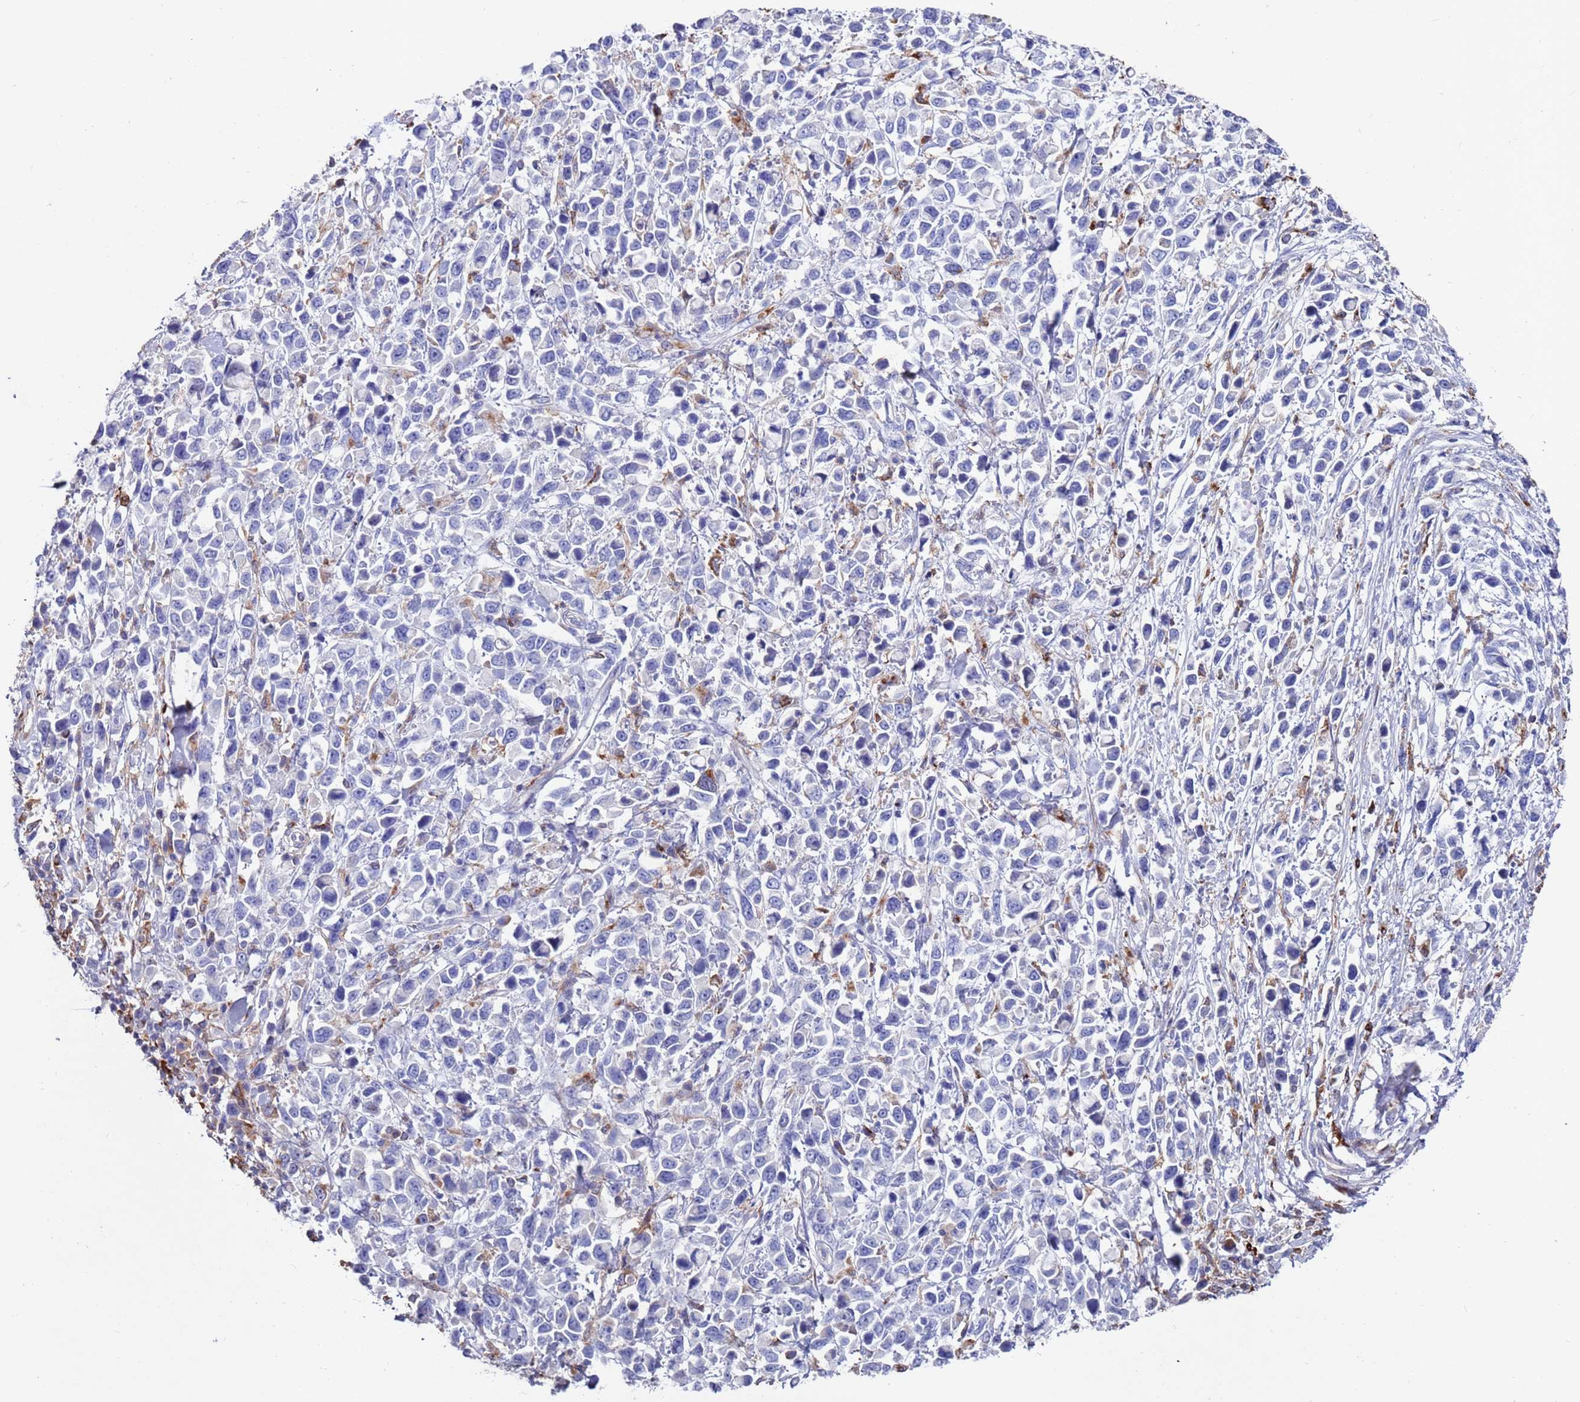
{"staining": {"intensity": "negative", "quantity": "none", "location": "none"}, "tissue": "stomach cancer", "cell_type": "Tumor cells", "image_type": "cancer", "snomed": [{"axis": "morphology", "description": "Adenocarcinoma, NOS"}, {"axis": "topography", "description": "Stomach"}], "caption": "Immunohistochemistry (IHC) image of neoplastic tissue: human stomach cancer stained with DAB shows no significant protein positivity in tumor cells.", "gene": "GREB1L", "patient": {"sex": "female", "age": 81}}